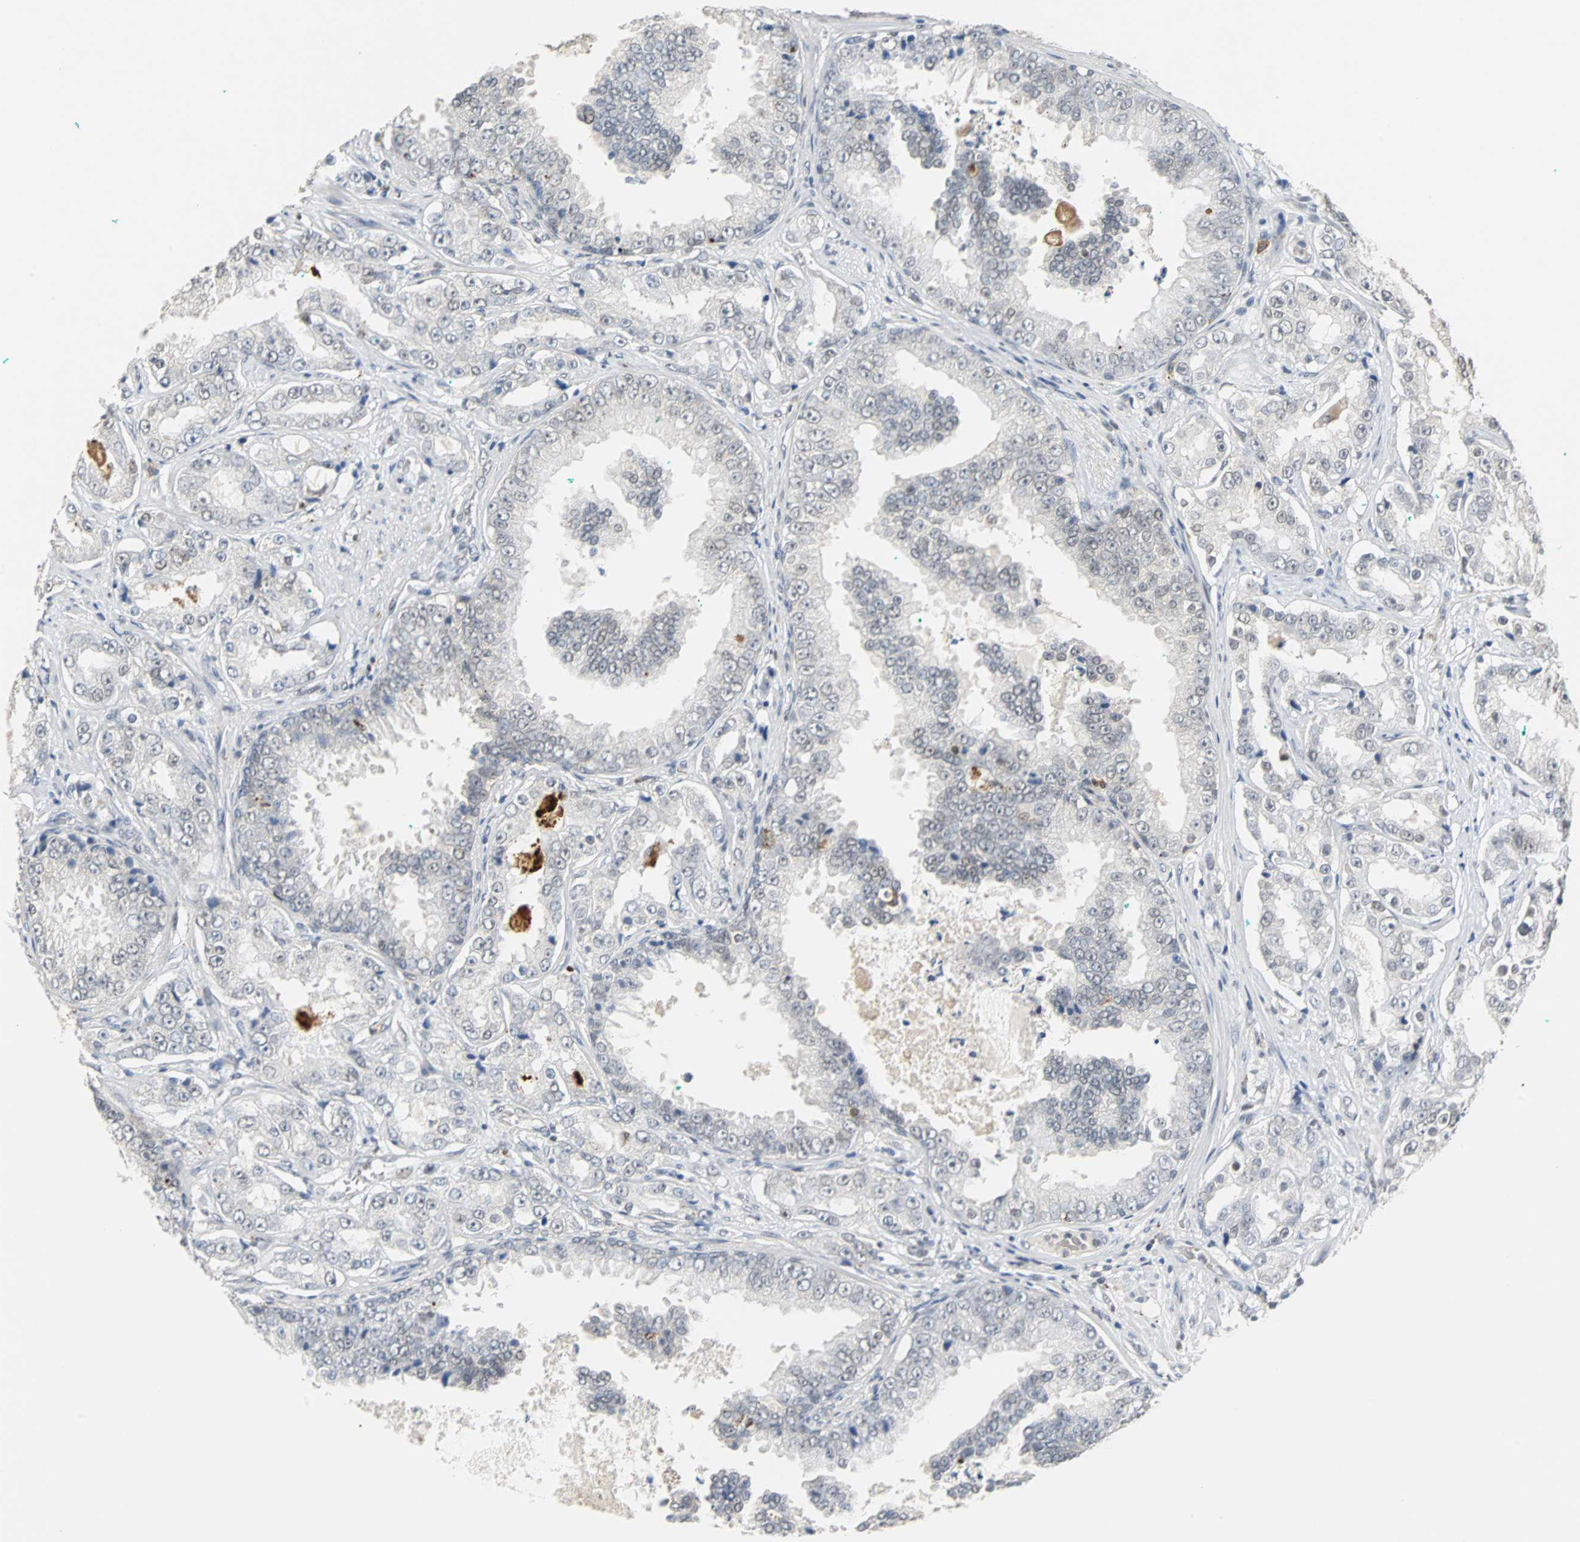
{"staining": {"intensity": "negative", "quantity": "none", "location": "none"}, "tissue": "prostate cancer", "cell_type": "Tumor cells", "image_type": "cancer", "snomed": [{"axis": "morphology", "description": "Adenocarcinoma, High grade"}, {"axis": "topography", "description": "Prostate"}], "caption": "DAB immunohistochemical staining of human prostate cancer reveals no significant positivity in tumor cells.", "gene": "HLX", "patient": {"sex": "male", "age": 73}}